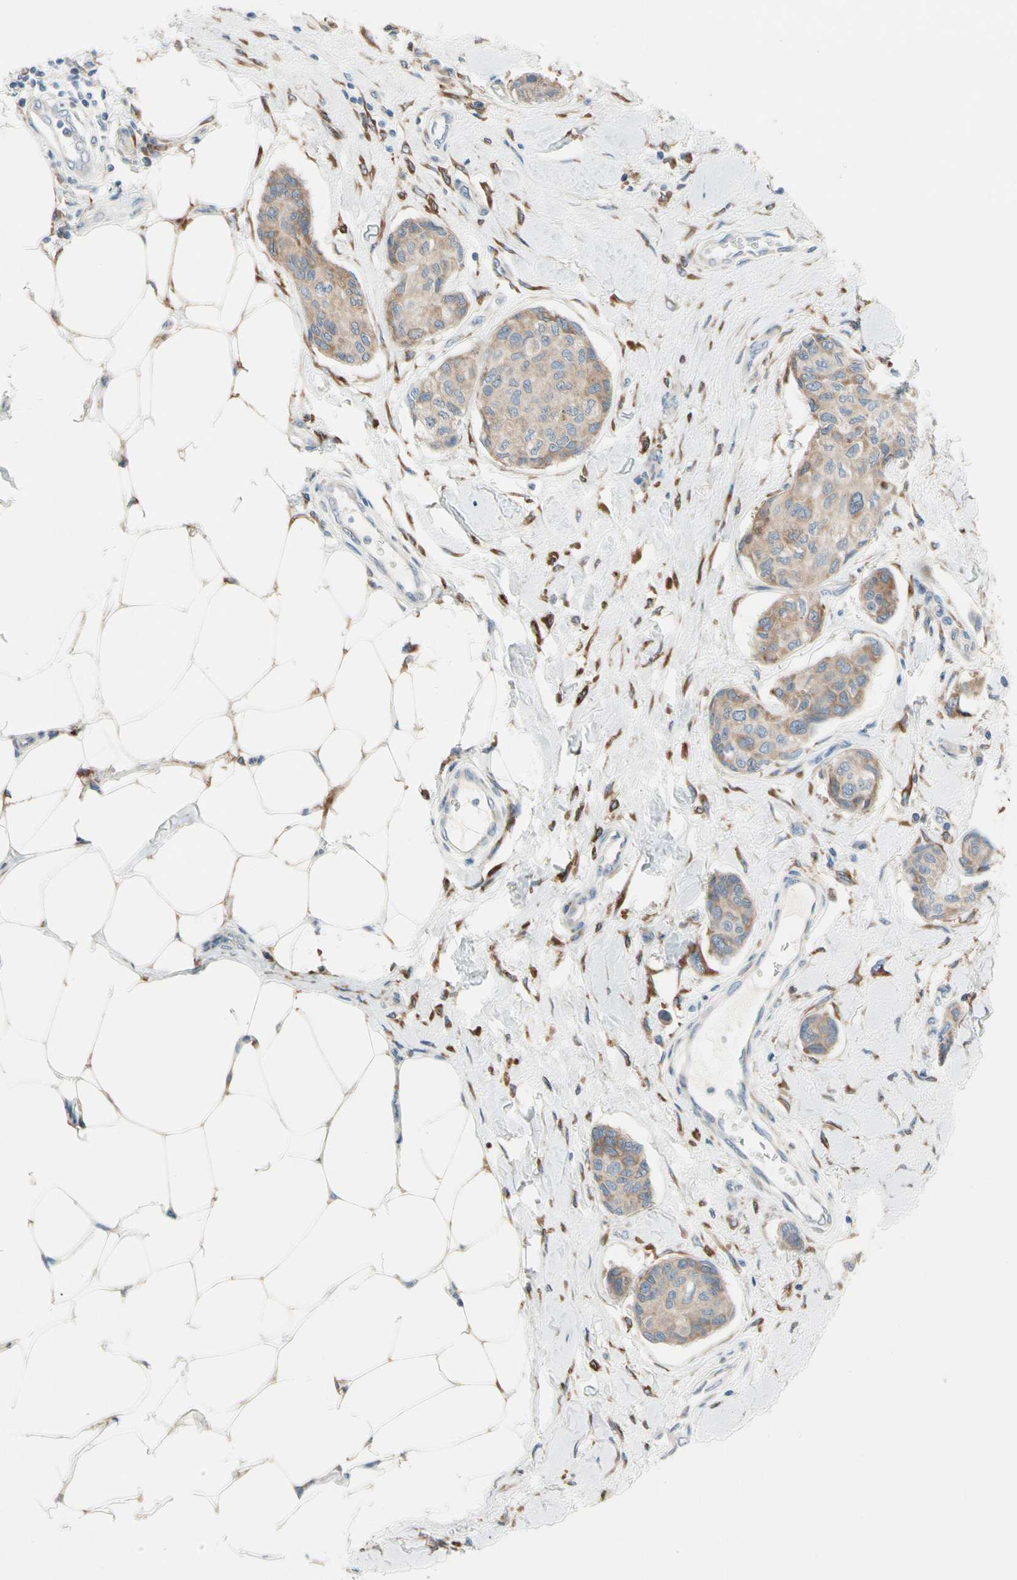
{"staining": {"intensity": "weak", "quantity": ">75%", "location": "cytoplasmic/membranous"}, "tissue": "breast cancer", "cell_type": "Tumor cells", "image_type": "cancer", "snomed": [{"axis": "morphology", "description": "Duct carcinoma"}, {"axis": "topography", "description": "Breast"}], "caption": "IHC micrograph of invasive ductal carcinoma (breast) stained for a protein (brown), which shows low levels of weak cytoplasmic/membranous staining in about >75% of tumor cells.", "gene": "LRPAP1", "patient": {"sex": "female", "age": 80}}